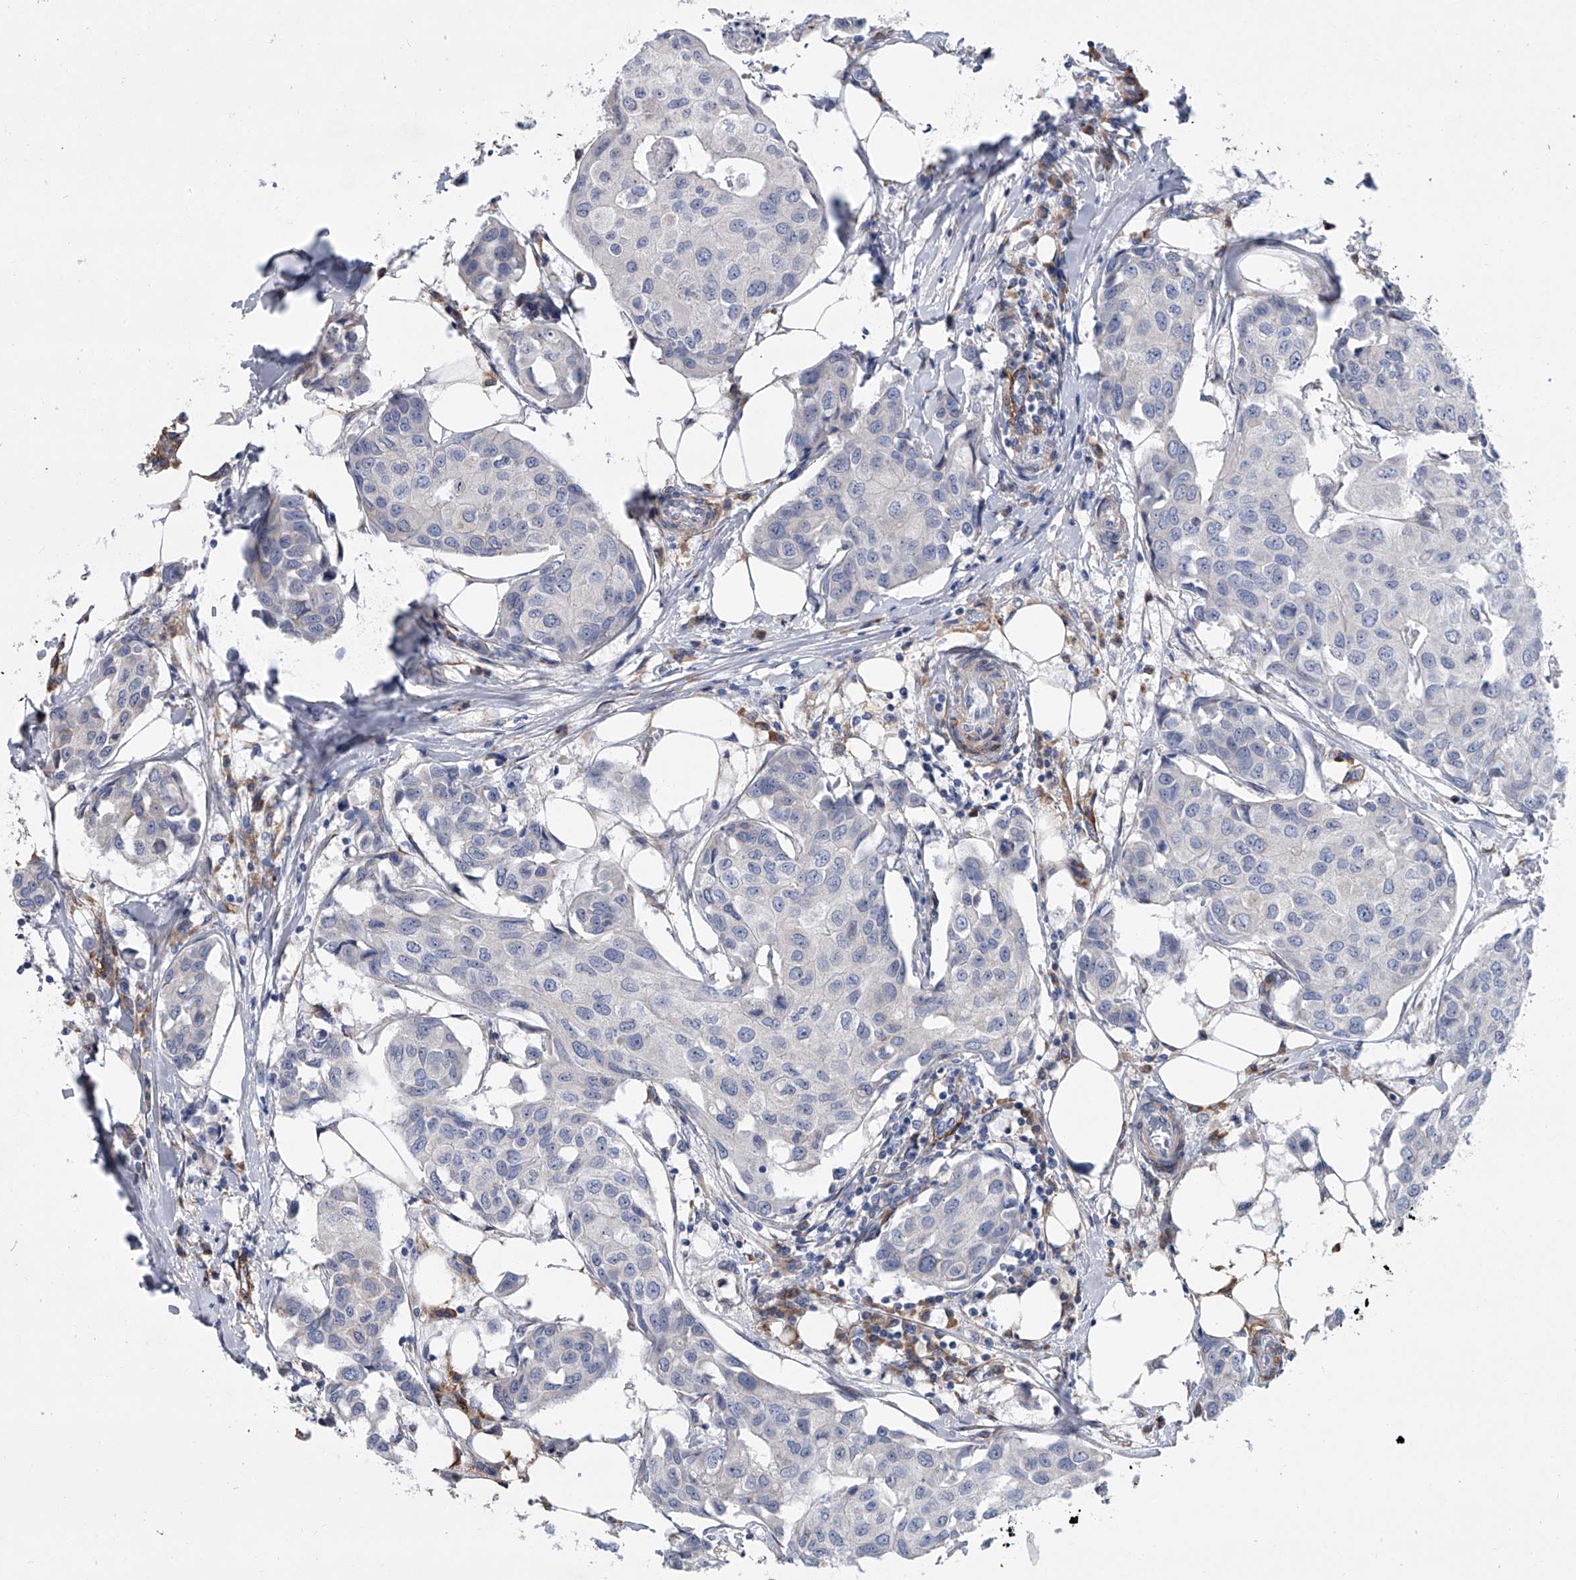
{"staining": {"intensity": "negative", "quantity": "none", "location": "none"}, "tissue": "breast cancer", "cell_type": "Tumor cells", "image_type": "cancer", "snomed": [{"axis": "morphology", "description": "Duct carcinoma"}, {"axis": "topography", "description": "Breast"}], "caption": "Breast infiltrating ductal carcinoma stained for a protein using IHC reveals no staining tumor cells.", "gene": "ALG14", "patient": {"sex": "female", "age": 80}}